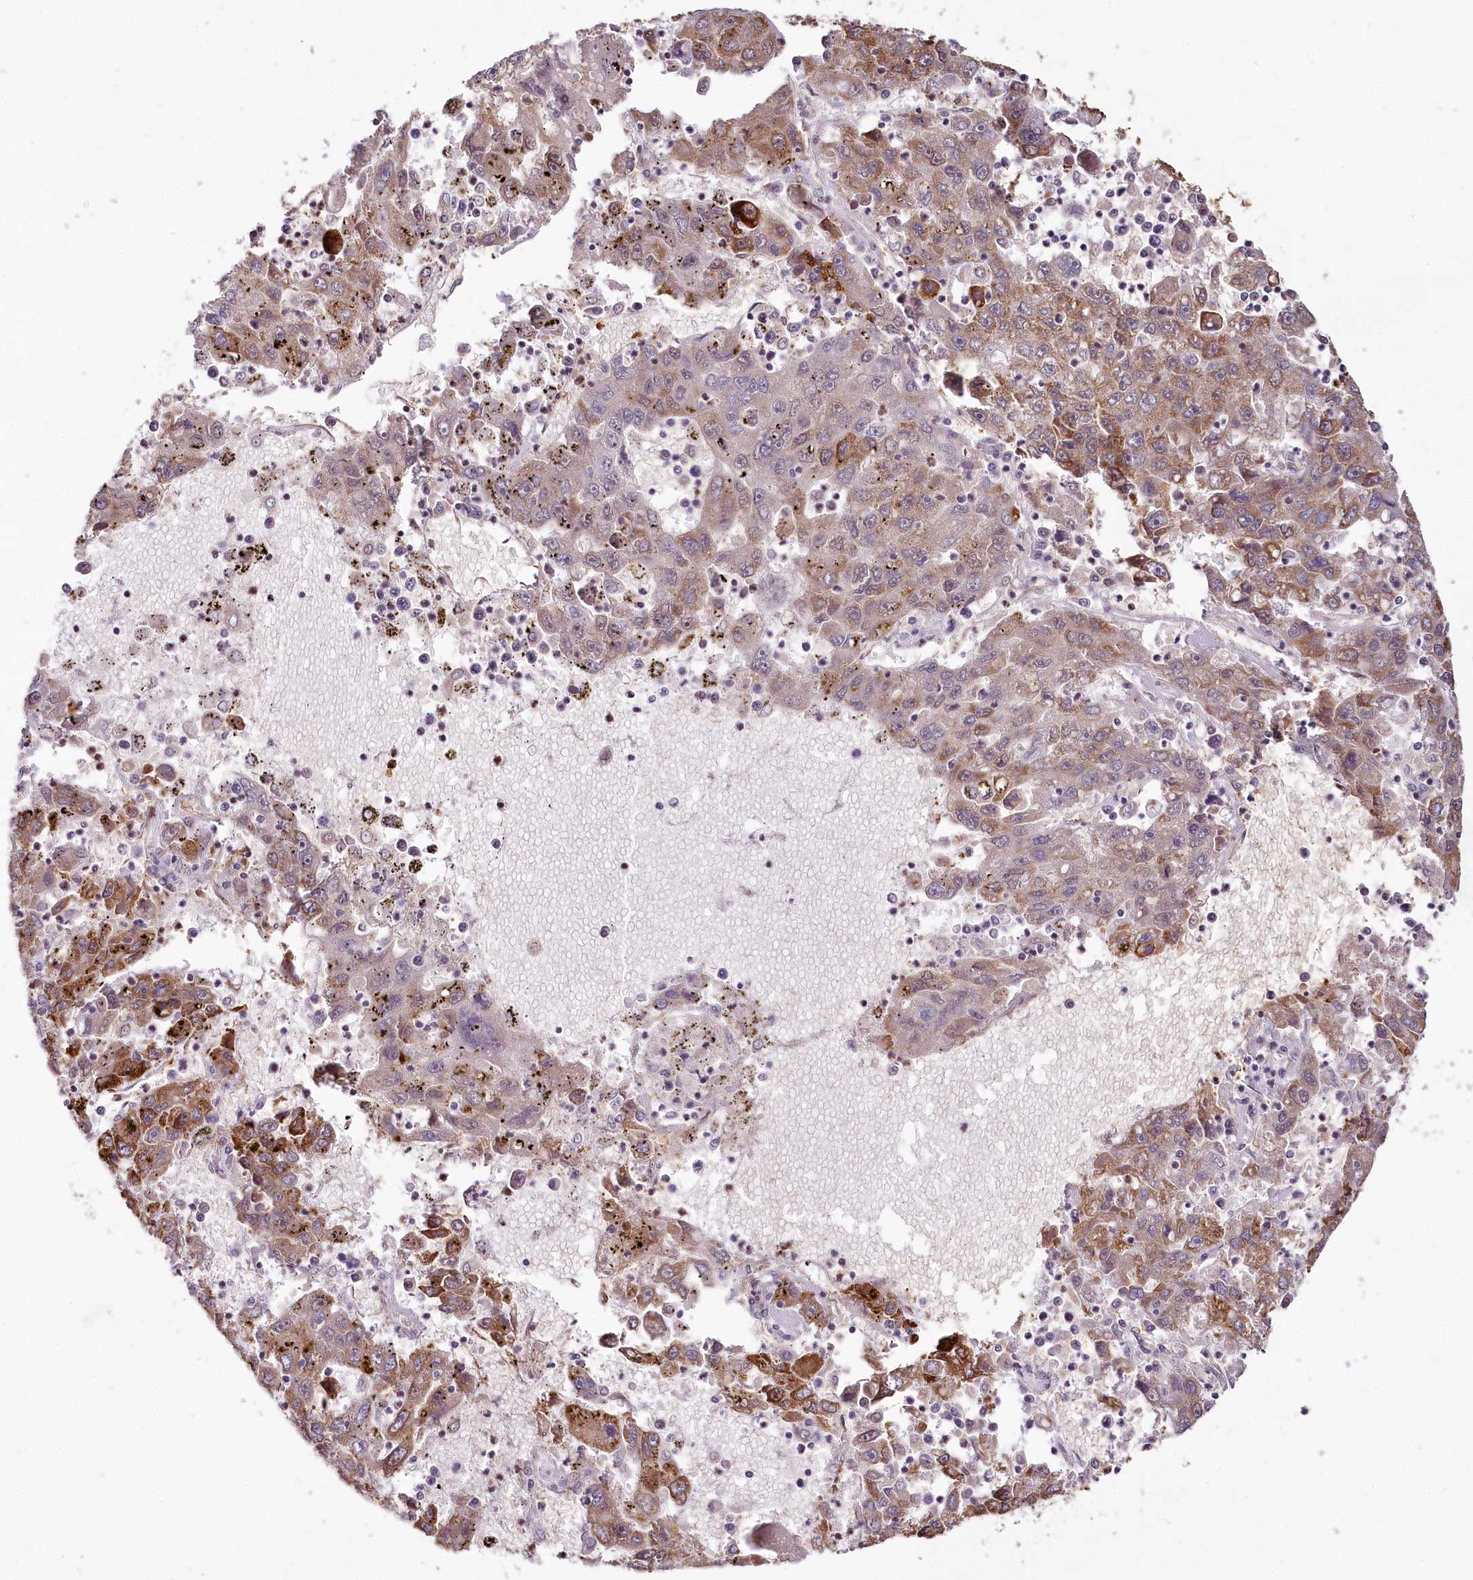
{"staining": {"intensity": "strong", "quantity": "25%-75%", "location": "cytoplasmic/membranous"}, "tissue": "liver cancer", "cell_type": "Tumor cells", "image_type": "cancer", "snomed": [{"axis": "morphology", "description": "Carcinoma, Hepatocellular, NOS"}, {"axis": "topography", "description": "Liver"}], "caption": "Immunohistochemistry (IHC) histopathology image of neoplastic tissue: human liver cancer stained using IHC displays high levels of strong protein expression localized specifically in the cytoplasmic/membranous of tumor cells, appearing as a cytoplasmic/membranous brown color.", "gene": "ALKBH8", "patient": {"sex": "male", "age": 49}}